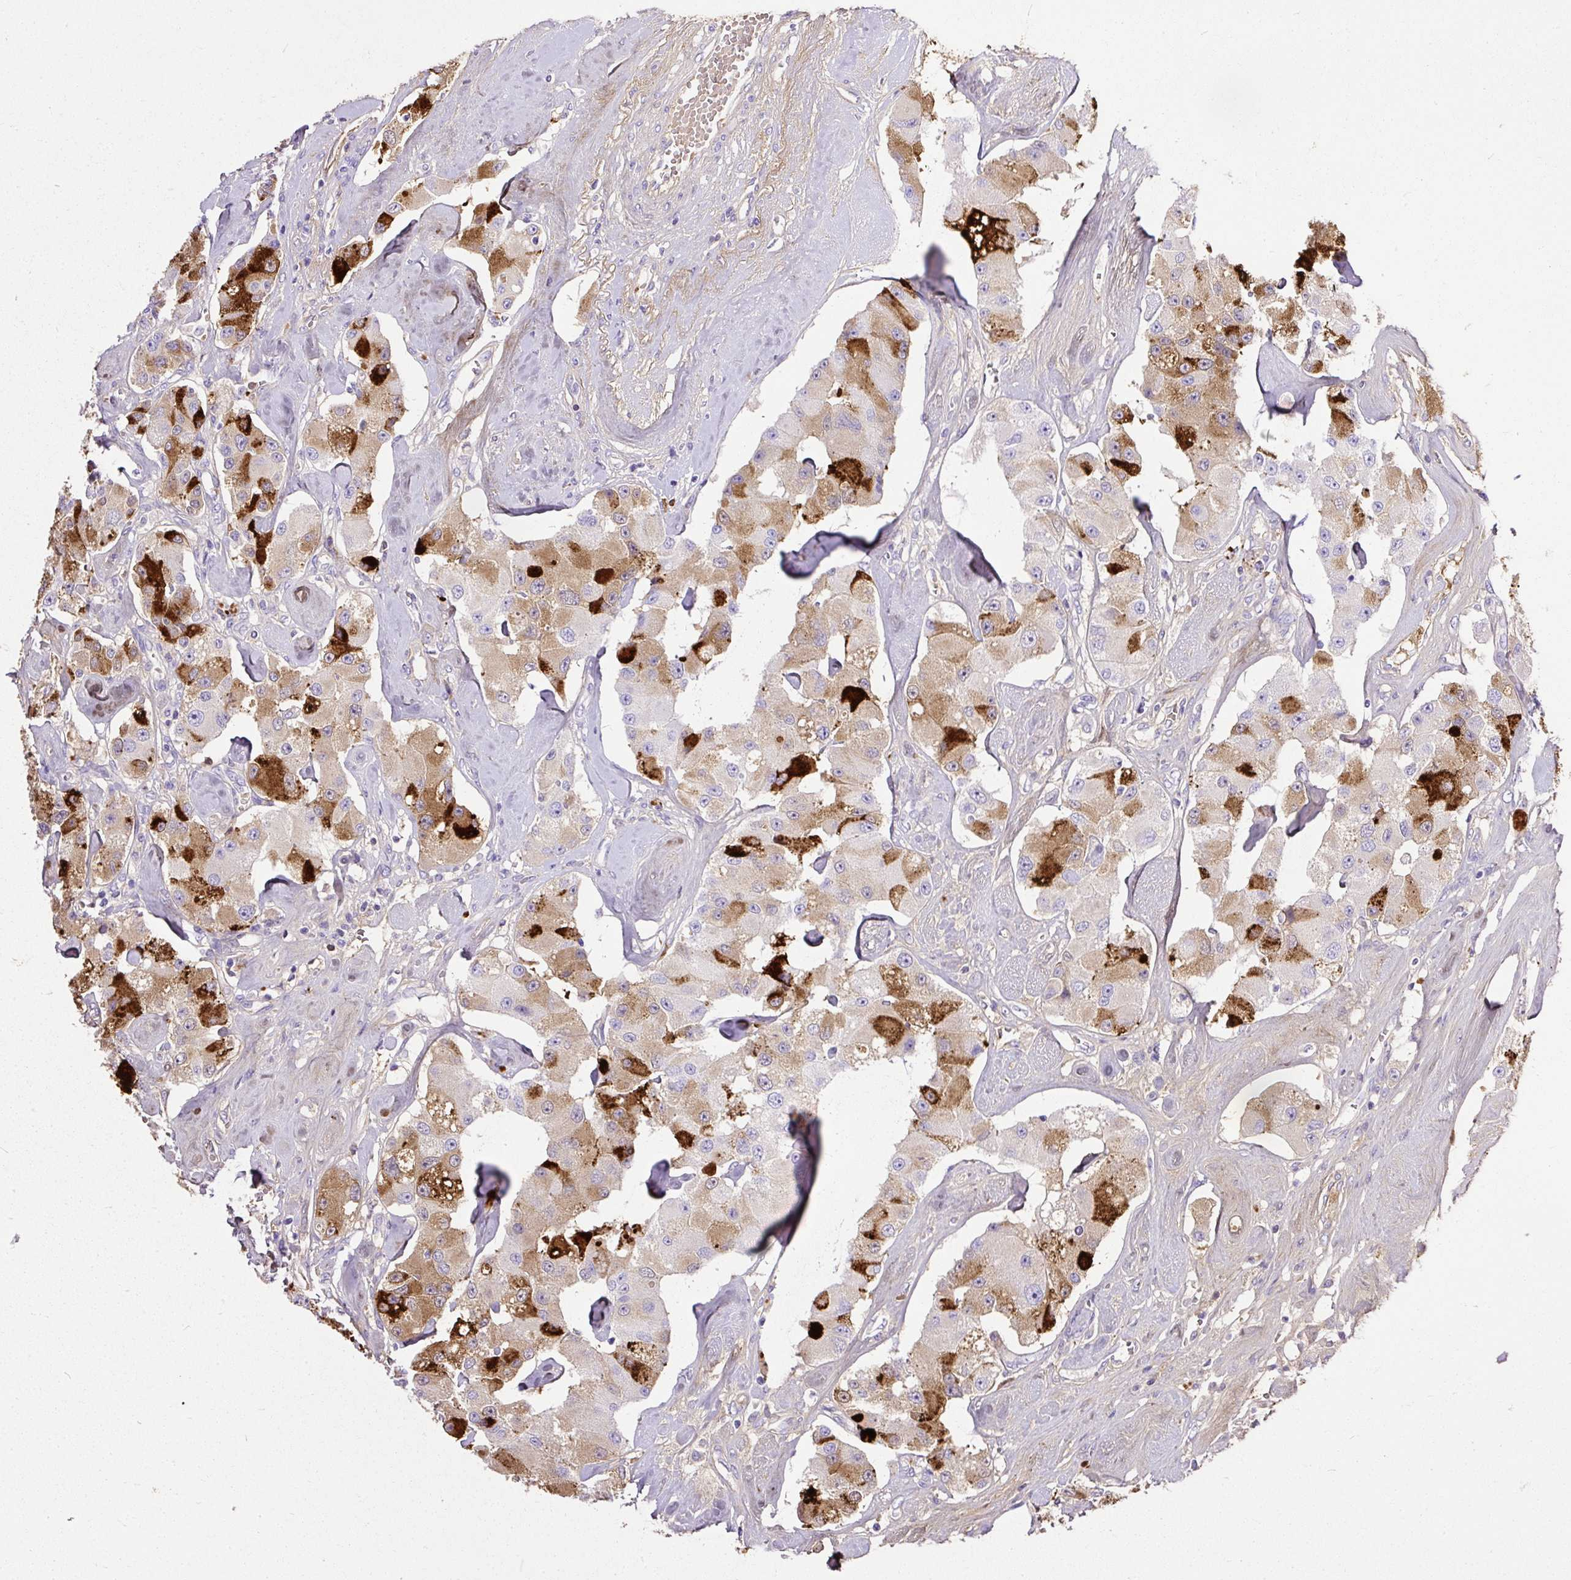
{"staining": {"intensity": "strong", "quantity": "25%-75%", "location": "cytoplasmic/membranous"}, "tissue": "carcinoid", "cell_type": "Tumor cells", "image_type": "cancer", "snomed": [{"axis": "morphology", "description": "Carcinoid, malignant, NOS"}, {"axis": "topography", "description": "Pancreas"}], "caption": "A brown stain highlights strong cytoplasmic/membranous staining of a protein in malignant carcinoid tumor cells.", "gene": "CLEC3B", "patient": {"sex": "male", "age": 41}}